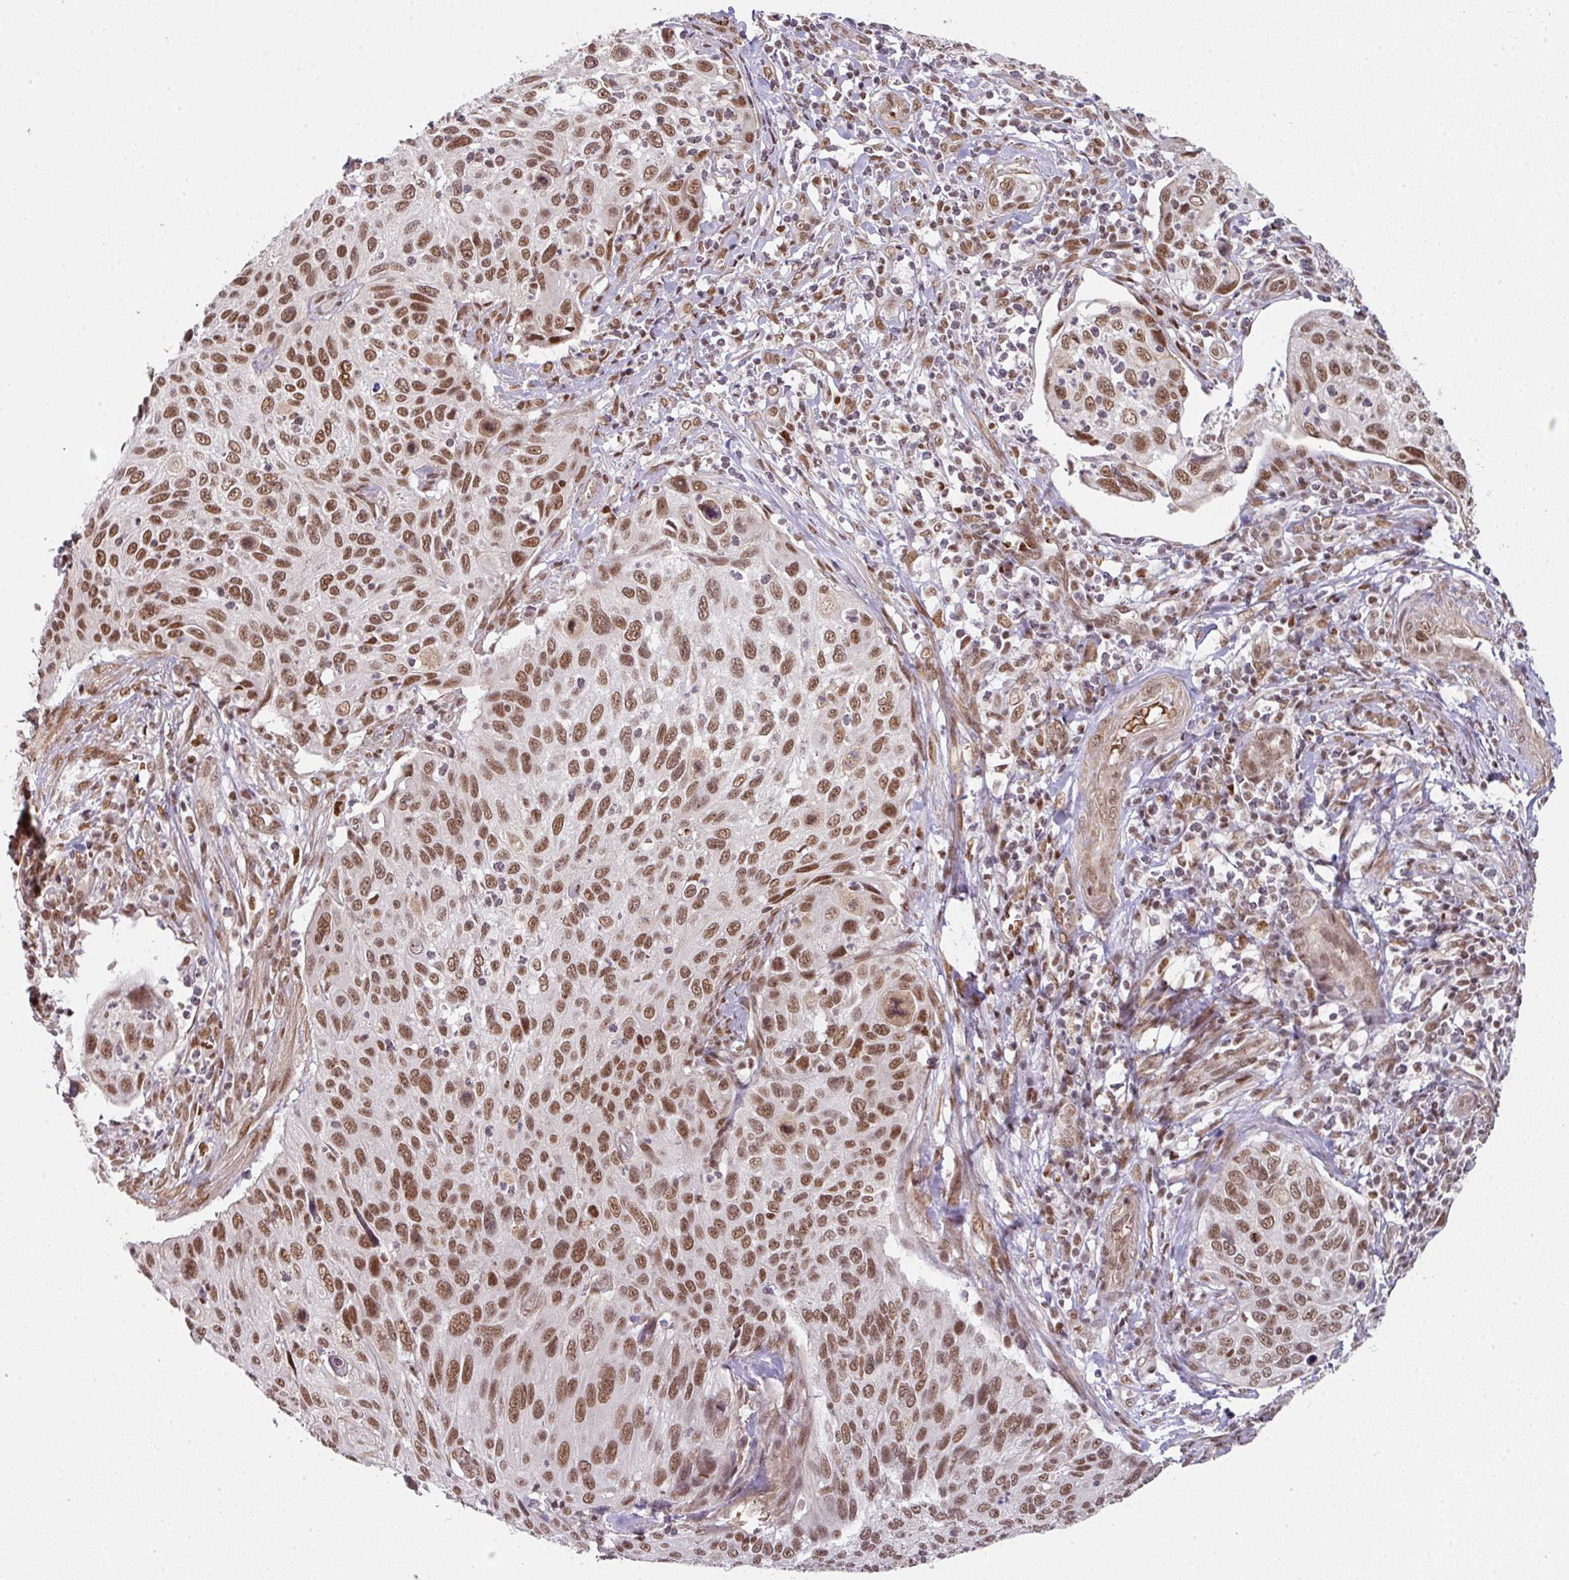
{"staining": {"intensity": "moderate", "quantity": ">75%", "location": "nuclear"}, "tissue": "cervical cancer", "cell_type": "Tumor cells", "image_type": "cancer", "snomed": [{"axis": "morphology", "description": "Squamous cell carcinoma, NOS"}, {"axis": "topography", "description": "Cervix"}], "caption": "This histopathology image demonstrates squamous cell carcinoma (cervical) stained with immunohistochemistry to label a protein in brown. The nuclear of tumor cells show moderate positivity for the protein. Nuclei are counter-stained blue.", "gene": "NCOA5", "patient": {"sex": "female", "age": 70}}